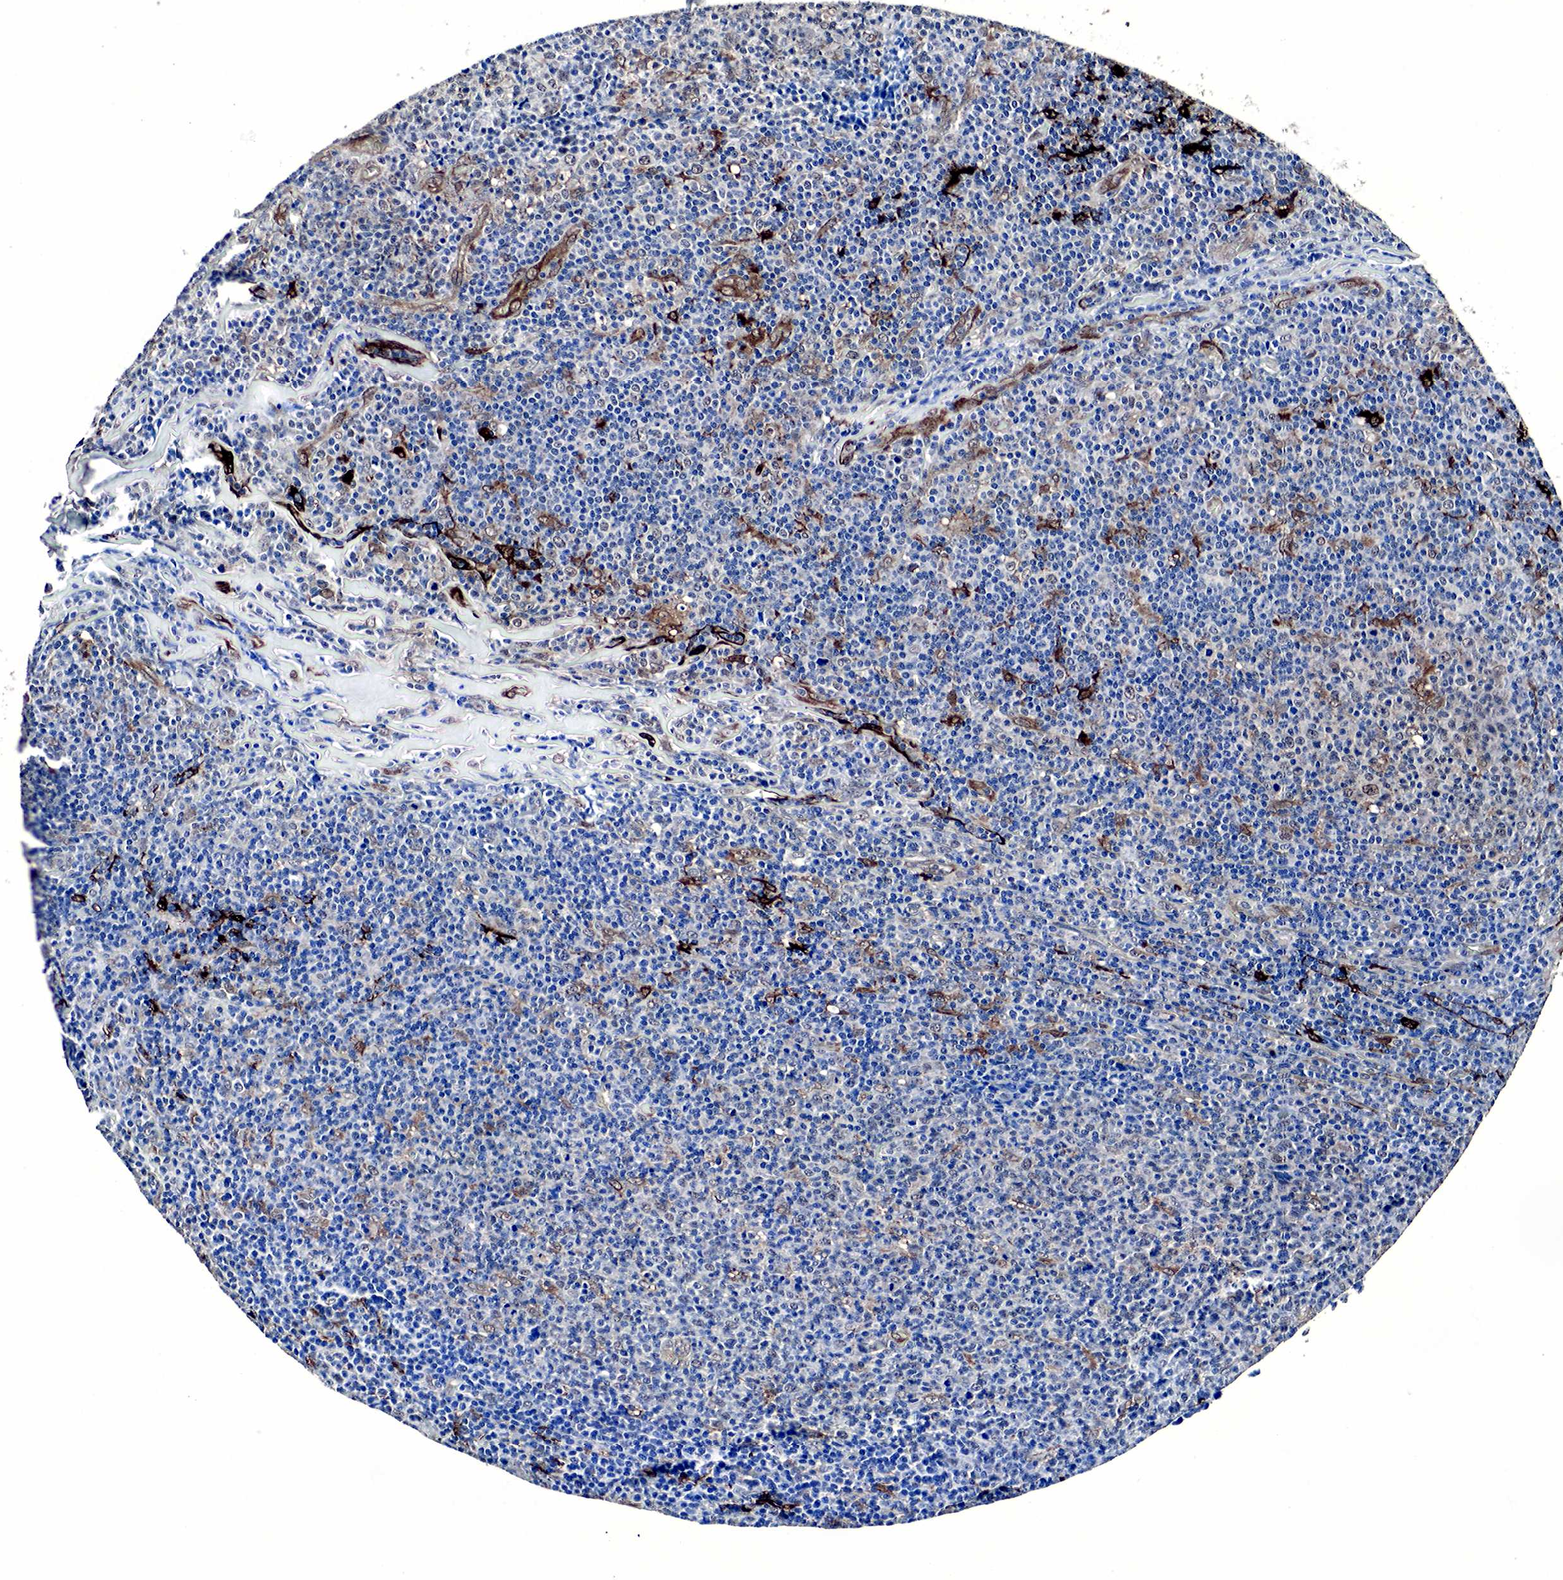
{"staining": {"intensity": "negative", "quantity": "none", "location": "none"}, "tissue": "lymphoma", "cell_type": "Tumor cells", "image_type": "cancer", "snomed": [{"axis": "morphology", "description": "Malignant lymphoma, non-Hodgkin's type, Low grade"}, {"axis": "topography", "description": "Lymph node"}], "caption": "Human lymphoma stained for a protein using immunohistochemistry (IHC) reveals no staining in tumor cells.", "gene": "SPIN1", "patient": {"sex": "male", "age": 74}}